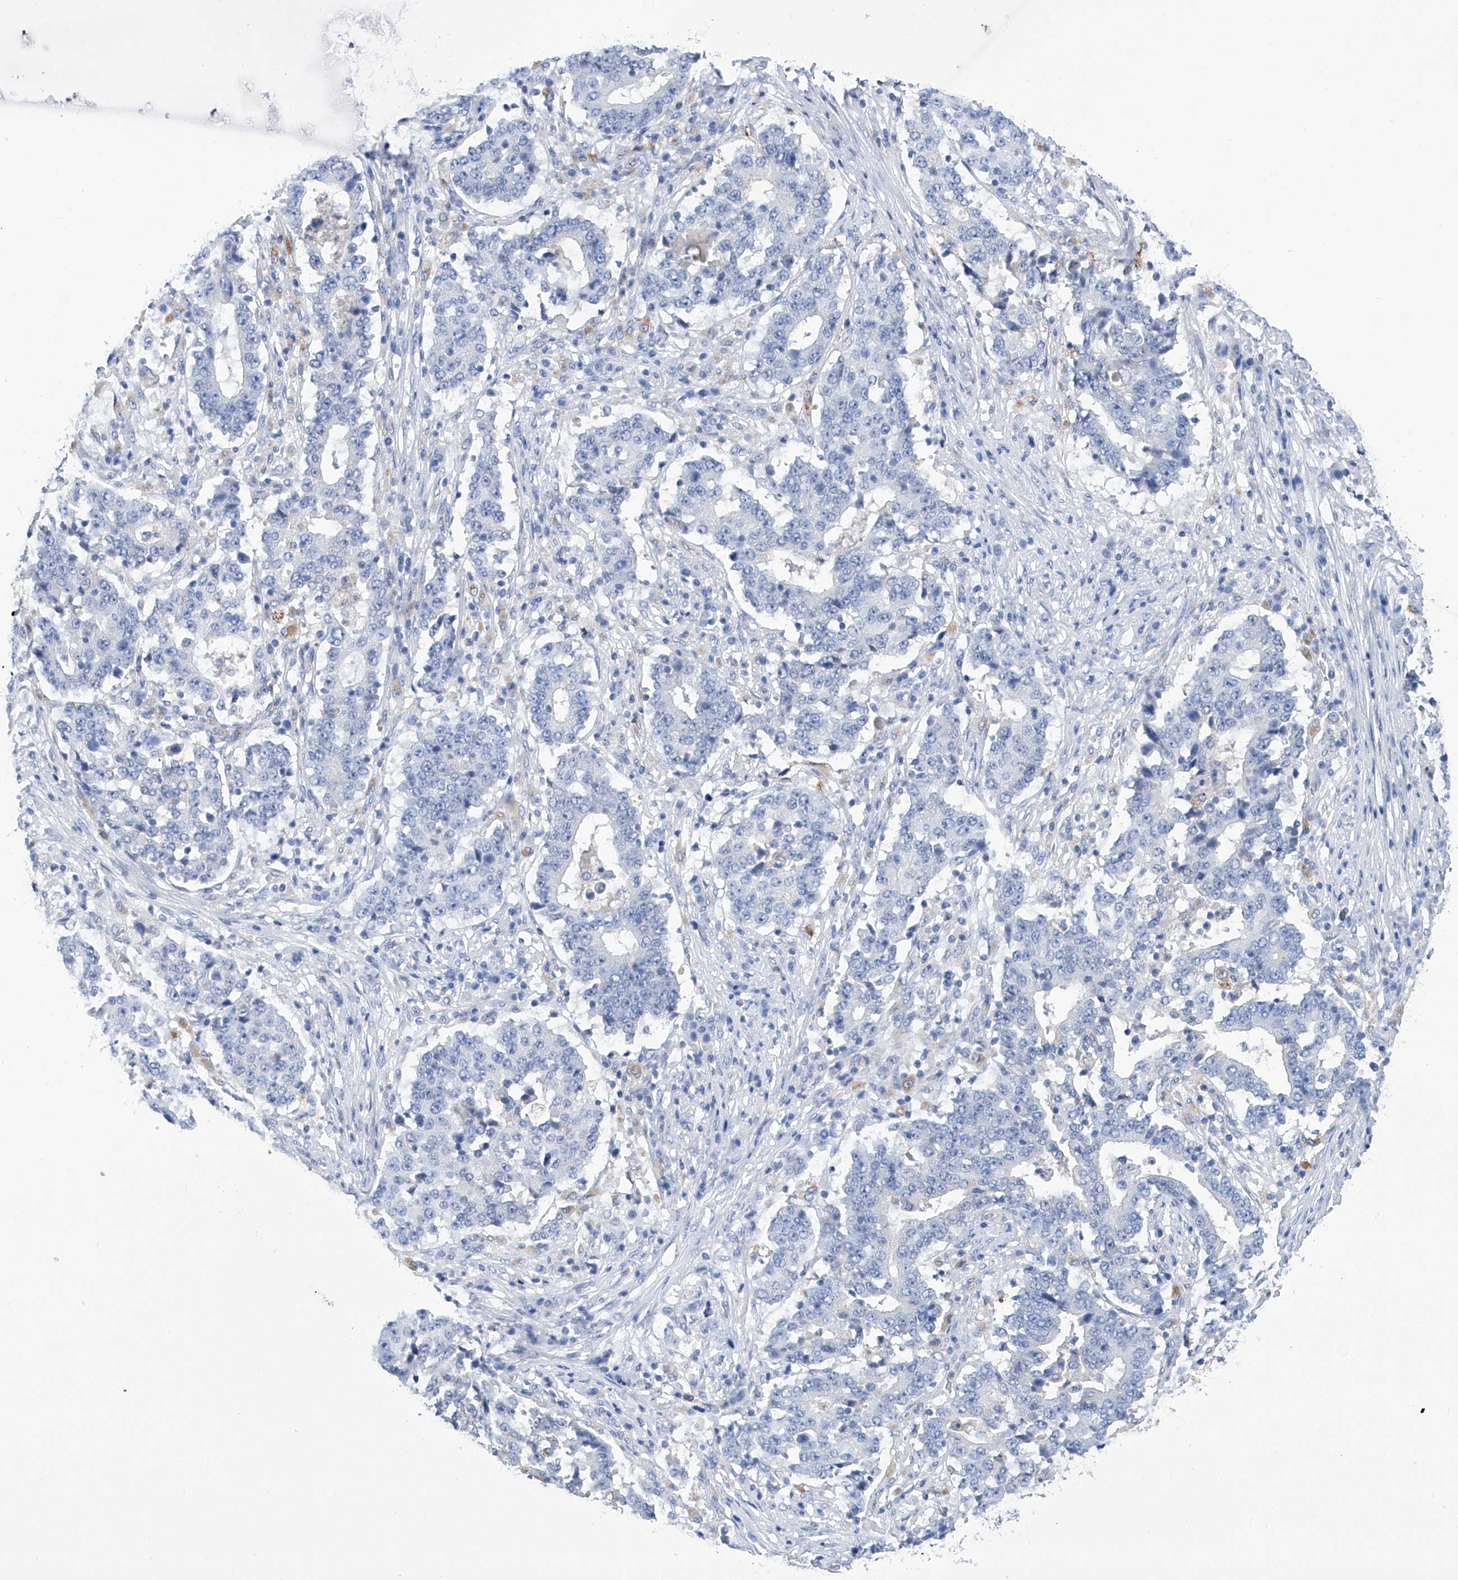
{"staining": {"intensity": "negative", "quantity": "none", "location": "none"}, "tissue": "stomach cancer", "cell_type": "Tumor cells", "image_type": "cancer", "snomed": [{"axis": "morphology", "description": "Adenocarcinoma, NOS"}, {"axis": "topography", "description": "Stomach"}], "caption": "Immunohistochemical staining of stomach cancer (adenocarcinoma) demonstrates no significant positivity in tumor cells.", "gene": "IMPA2", "patient": {"sex": "male", "age": 59}}